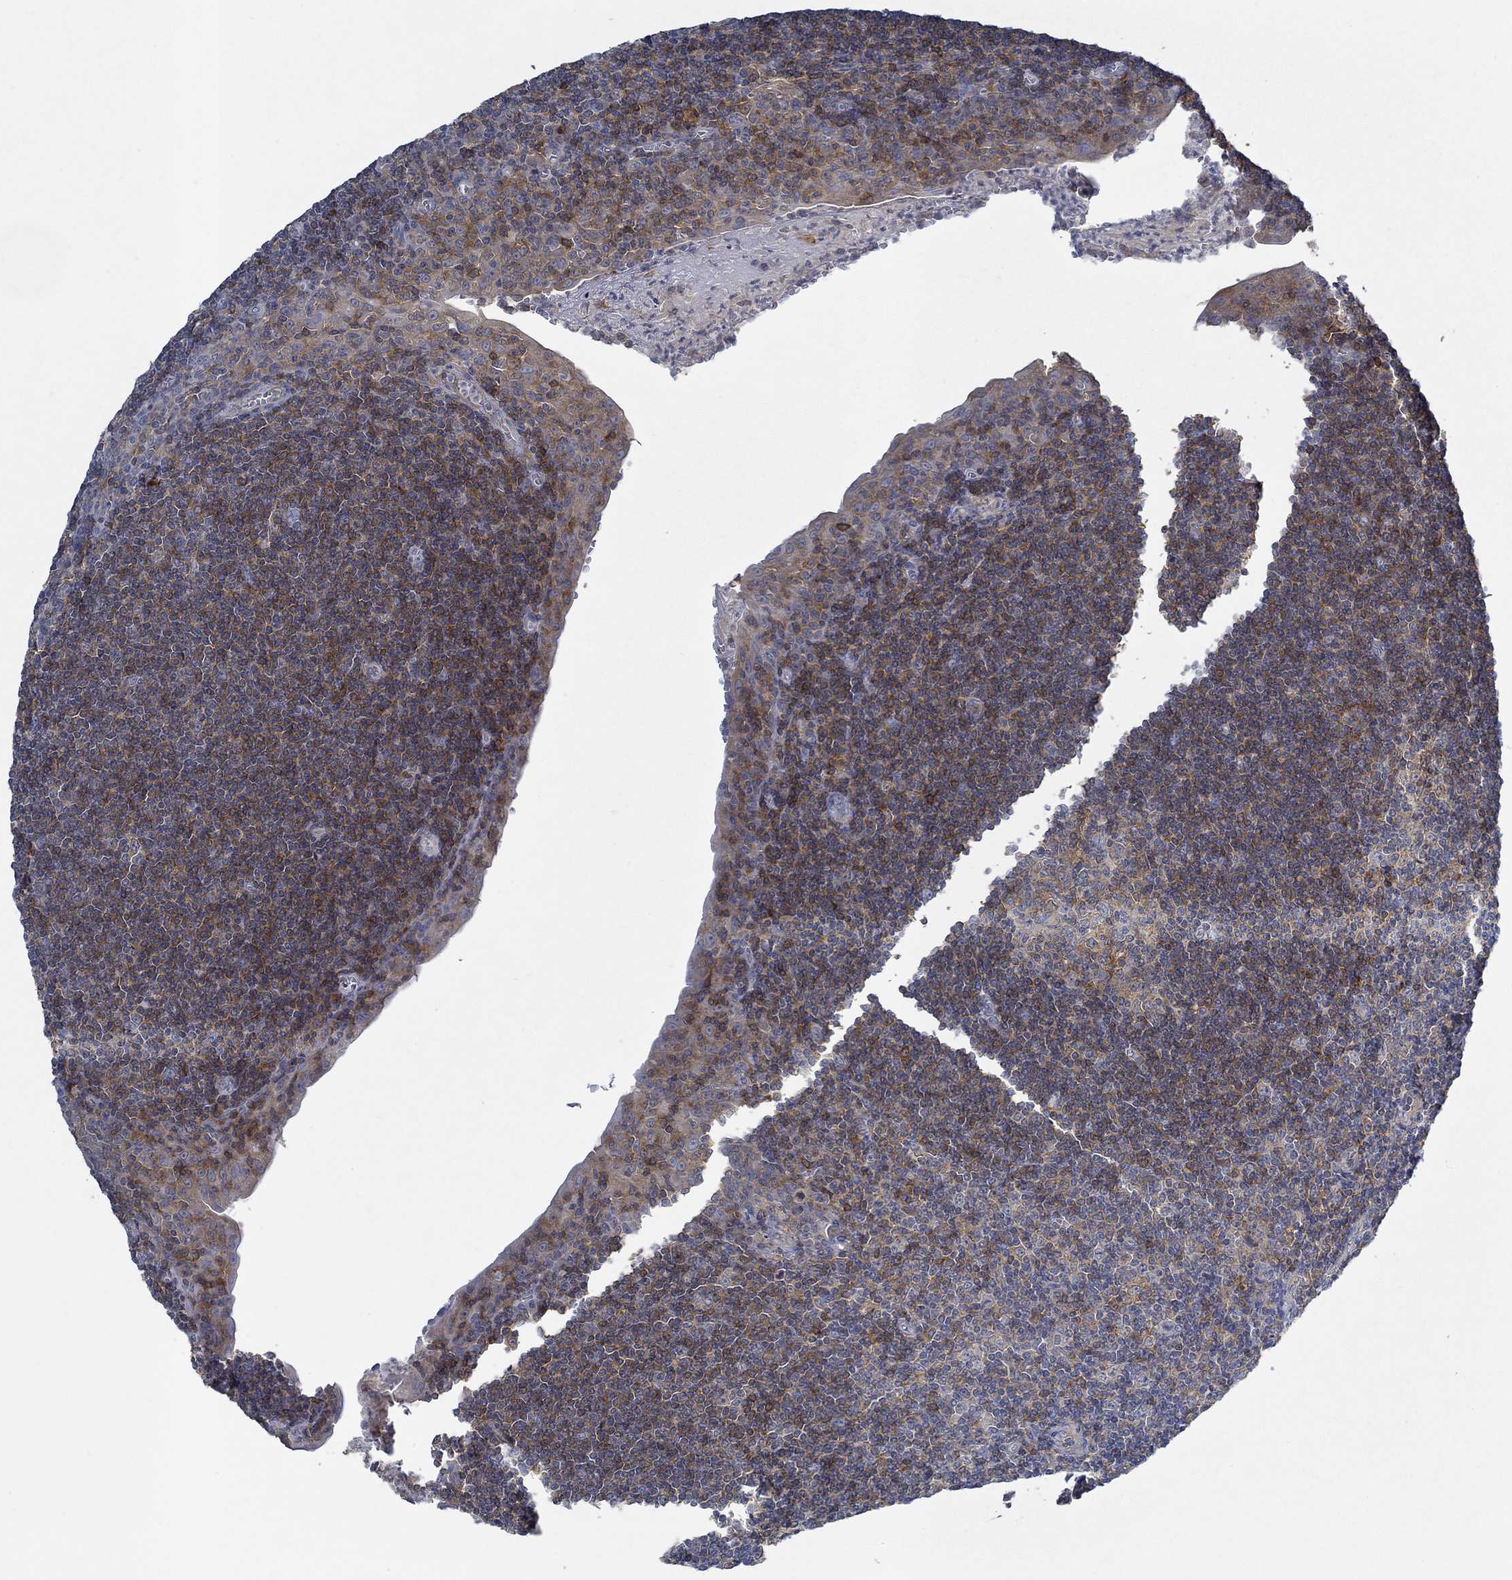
{"staining": {"intensity": "moderate", "quantity": "25%-75%", "location": "cytoplasmic/membranous"}, "tissue": "tonsil", "cell_type": "Germinal center cells", "image_type": "normal", "snomed": [{"axis": "morphology", "description": "Normal tissue, NOS"}, {"axis": "morphology", "description": "Inflammation, NOS"}, {"axis": "topography", "description": "Tonsil"}], "caption": "The photomicrograph reveals immunohistochemical staining of normal tonsil. There is moderate cytoplasmic/membranous positivity is appreciated in about 25%-75% of germinal center cells. Using DAB (brown) and hematoxylin (blue) stains, captured at high magnification using brightfield microscopy.", "gene": "MTHFR", "patient": {"sex": "female", "age": 31}}